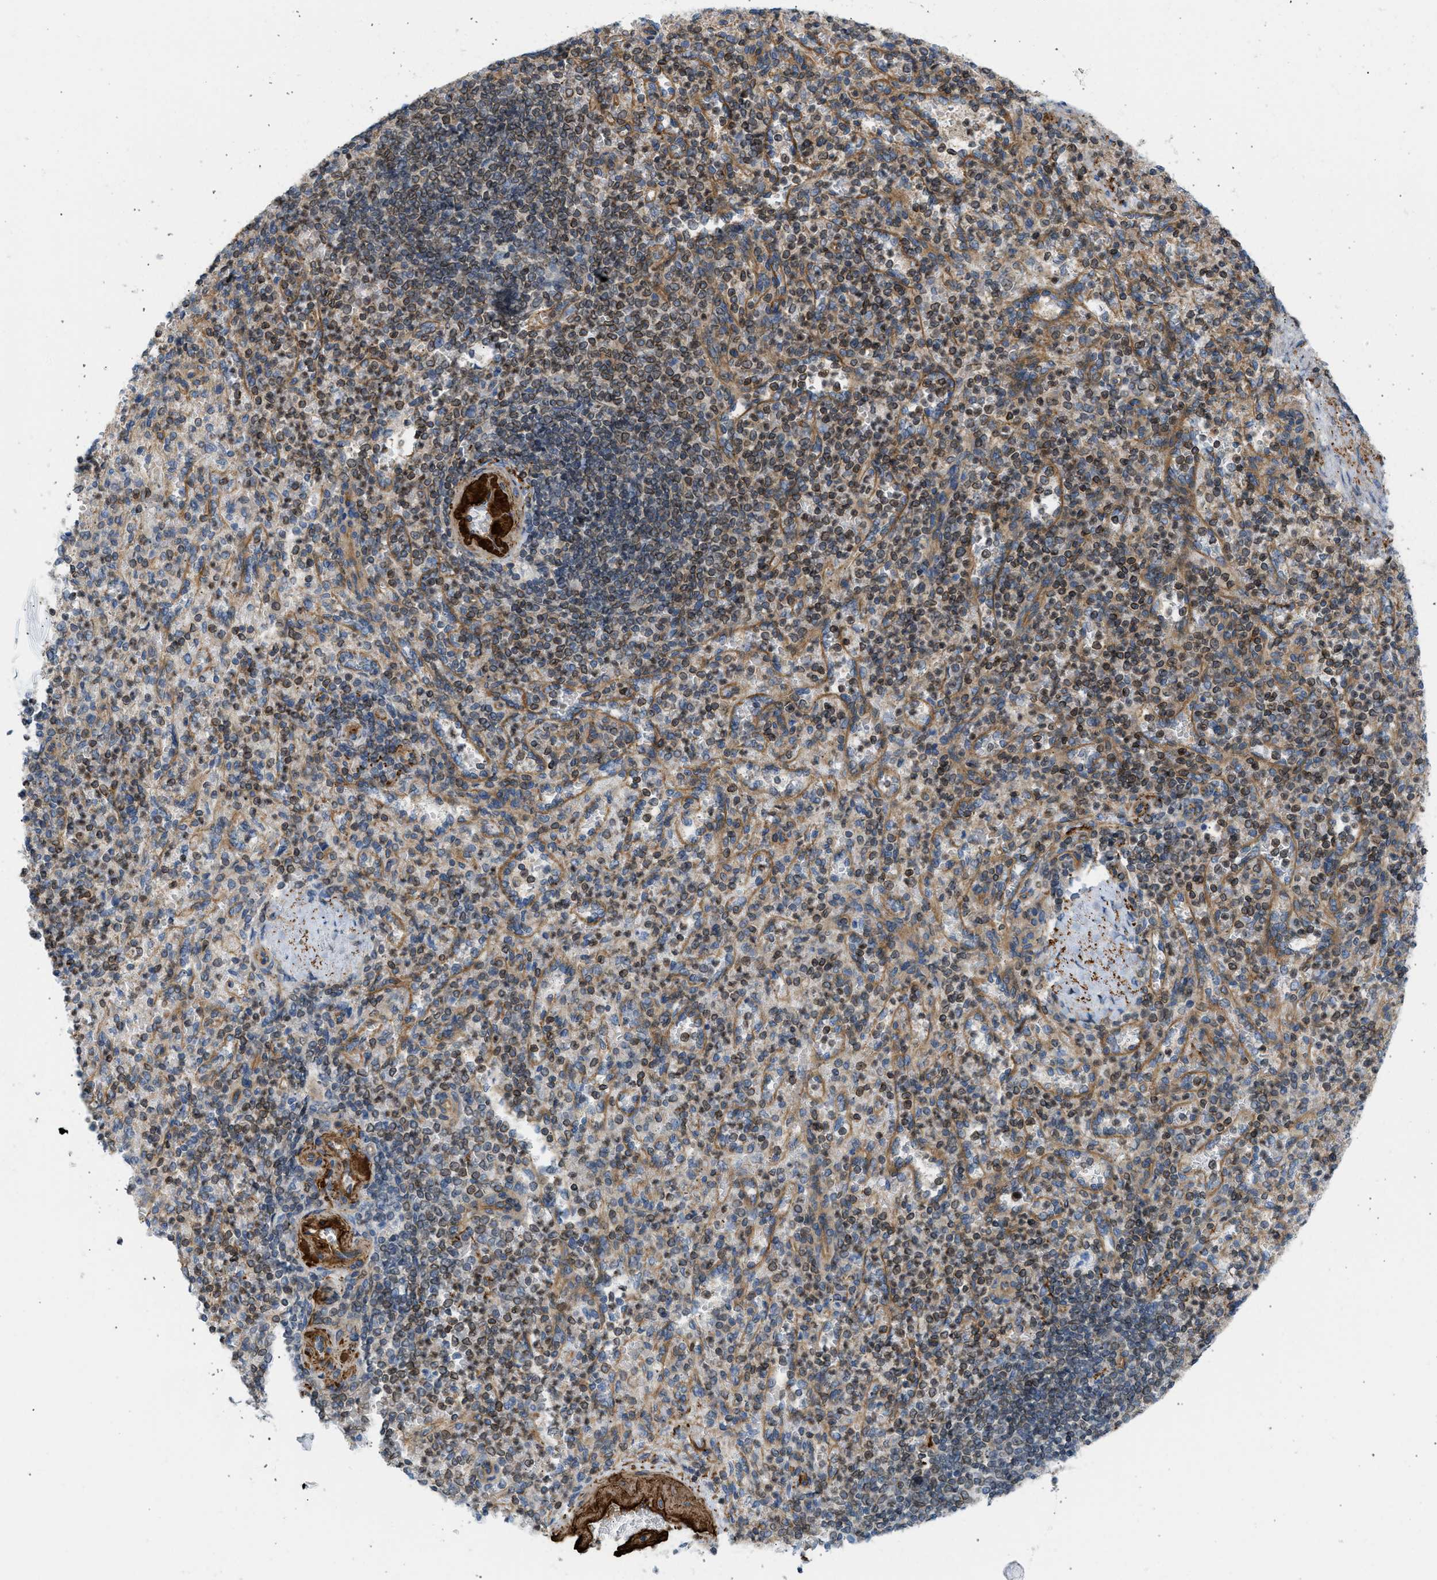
{"staining": {"intensity": "moderate", "quantity": ">75%", "location": "cytoplasmic/membranous,nuclear"}, "tissue": "spleen", "cell_type": "Cells in red pulp", "image_type": "normal", "snomed": [{"axis": "morphology", "description": "Normal tissue, NOS"}, {"axis": "topography", "description": "Spleen"}], "caption": "Protein staining of normal spleen displays moderate cytoplasmic/membranous,nuclear positivity in about >75% of cells in red pulp. (DAB (3,3'-diaminobenzidine) IHC with brightfield microscopy, high magnification).", "gene": "STRN", "patient": {"sex": "female", "age": 74}}